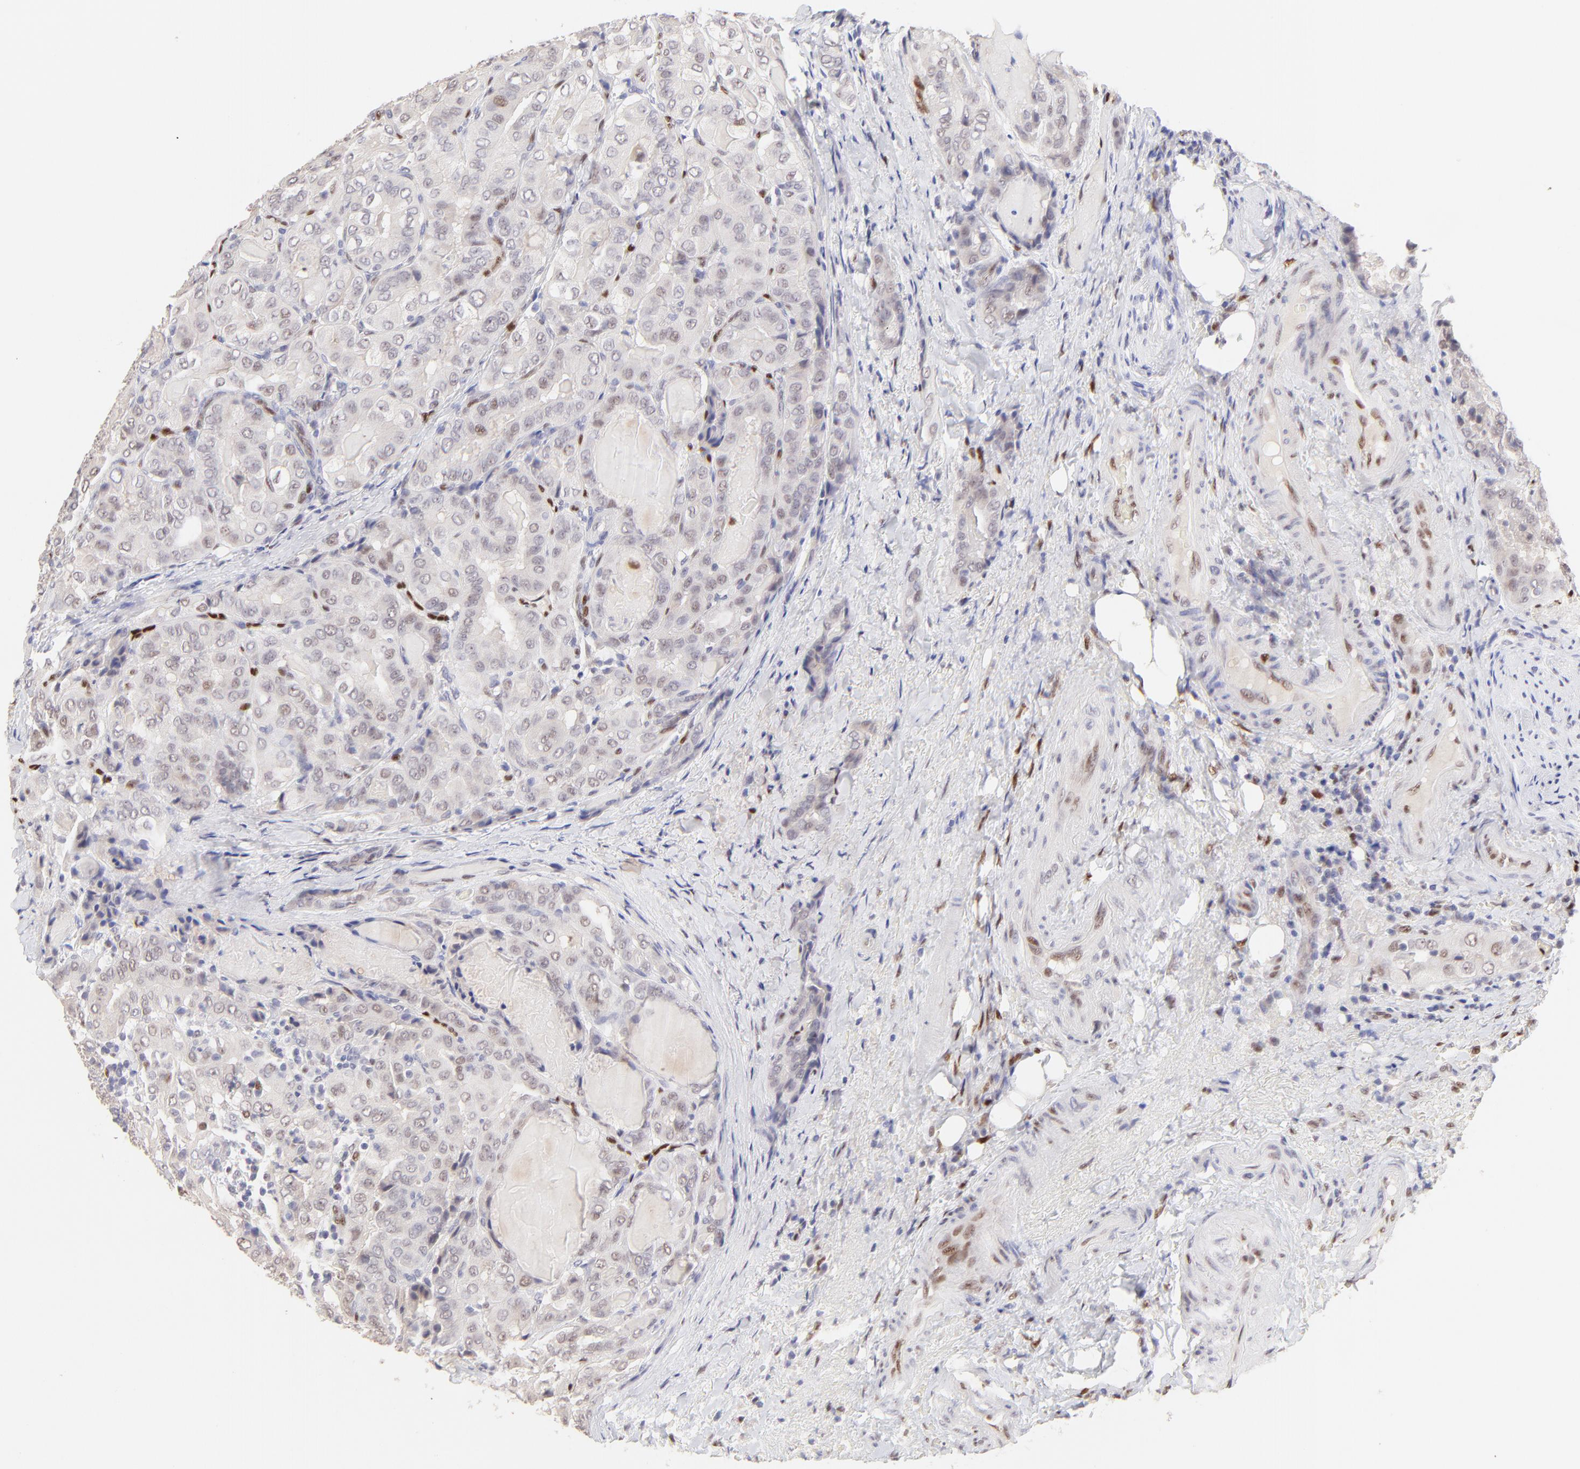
{"staining": {"intensity": "negative", "quantity": "none", "location": "none"}, "tissue": "thyroid cancer", "cell_type": "Tumor cells", "image_type": "cancer", "snomed": [{"axis": "morphology", "description": "Papillary adenocarcinoma, NOS"}, {"axis": "topography", "description": "Thyroid gland"}], "caption": "Immunohistochemistry (IHC) image of human thyroid cancer stained for a protein (brown), which demonstrates no expression in tumor cells. (DAB immunohistochemistry with hematoxylin counter stain).", "gene": "KLF4", "patient": {"sex": "female", "age": 71}}